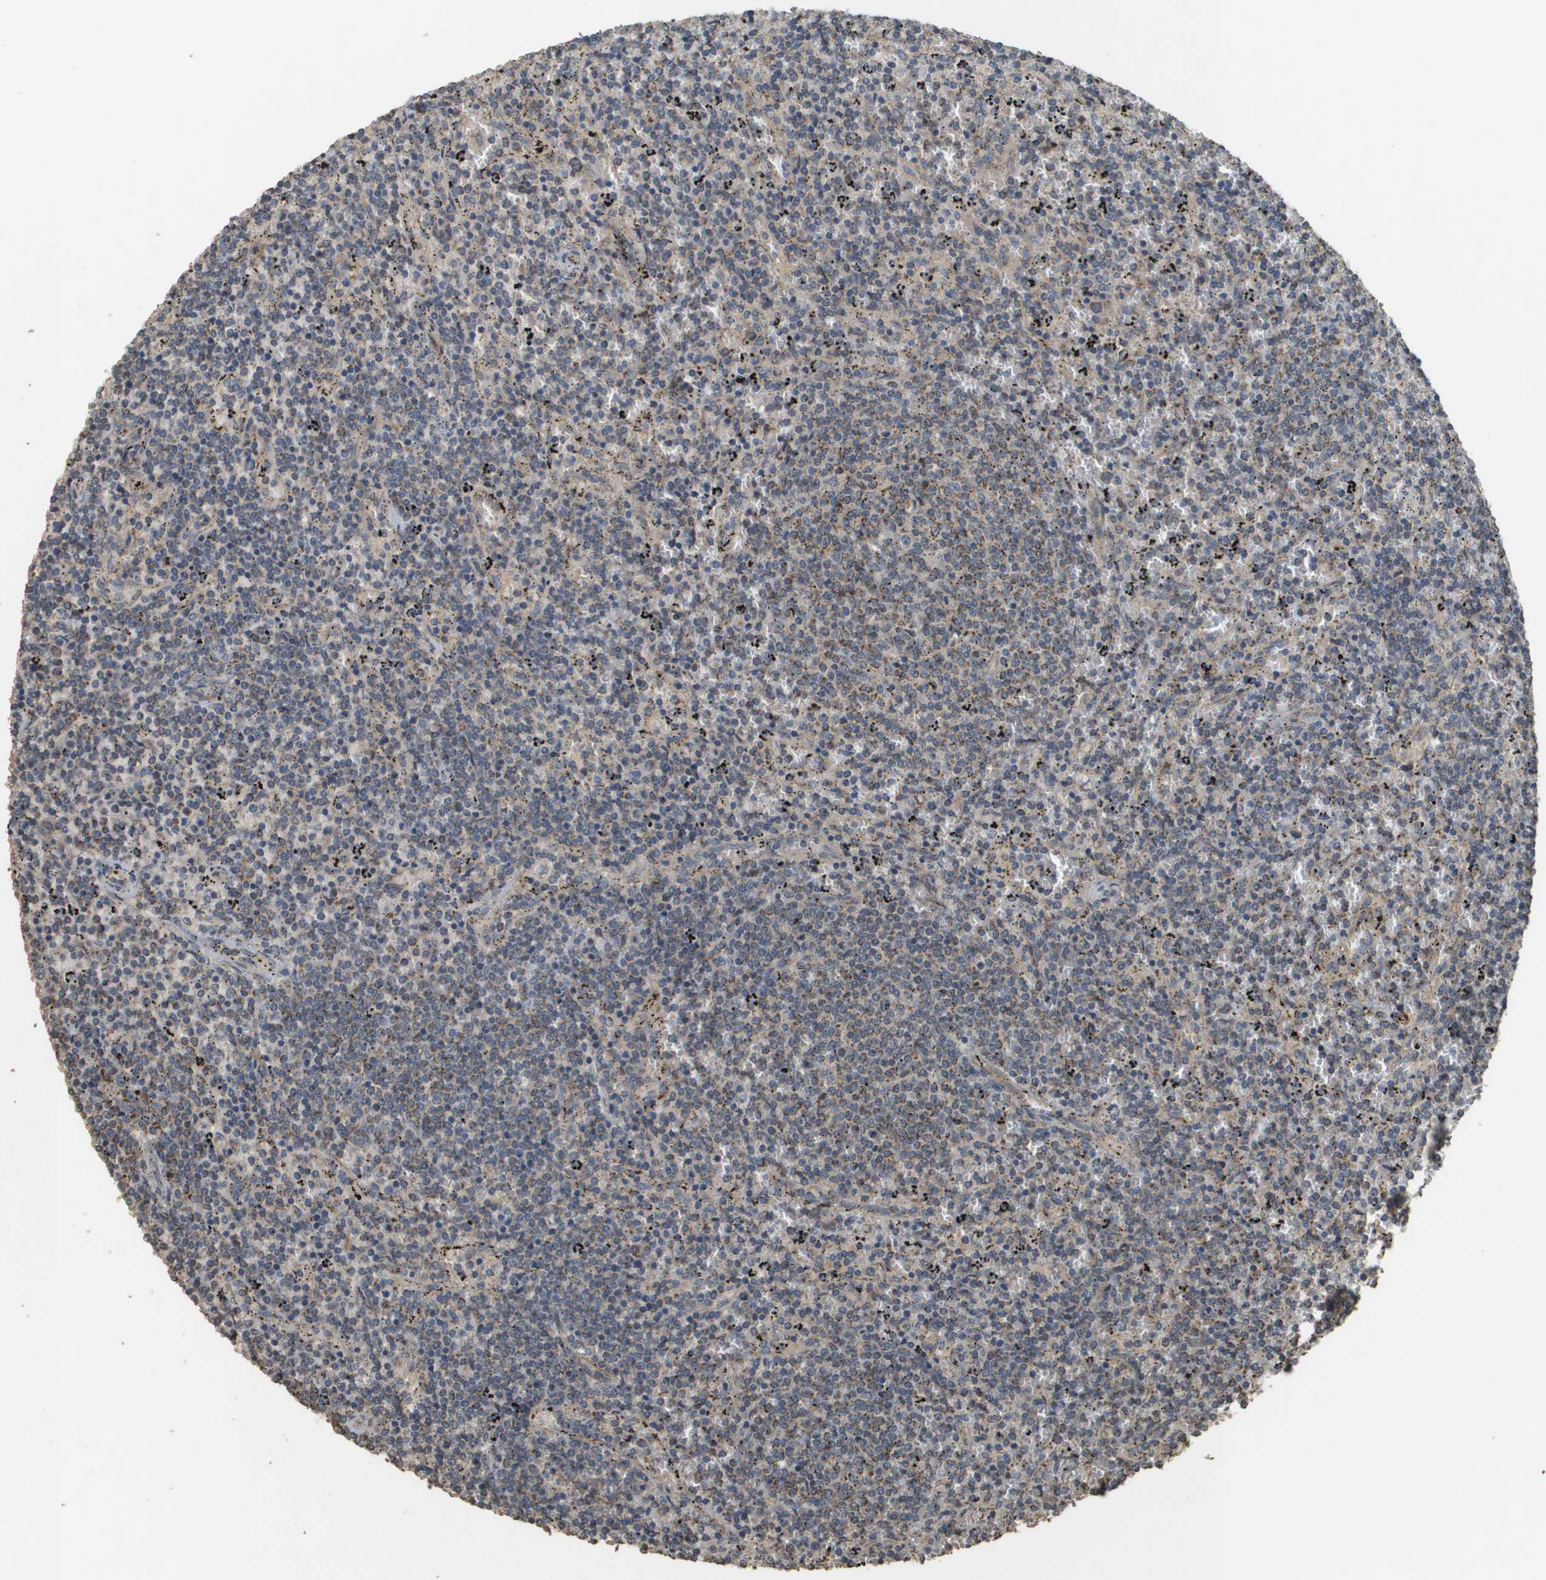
{"staining": {"intensity": "moderate", "quantity": "25%-75%", "location": "cytoplasmic/membranous"}, "tissue": "lymphoma", "cell_type": "Tumor cells", "image_type": "cancer", "snomed": [{"axis": "morphology", "description": "Malignant lymphoma, non-Hodgkin's type, Low grade"}, {"axis": "topography", "description": "Spleen"}], "caption": "Protein staining shows moderate cytoplasmic/membranous staining in approximately 25%-75% of tumor cells in lymphoma. (DAB (3,3'-diaminobenzidine) = brown stain, brightfield microscopy at high magnification).", "gene": "RAB21", "patient": {"sex": "female", "age": 50}}